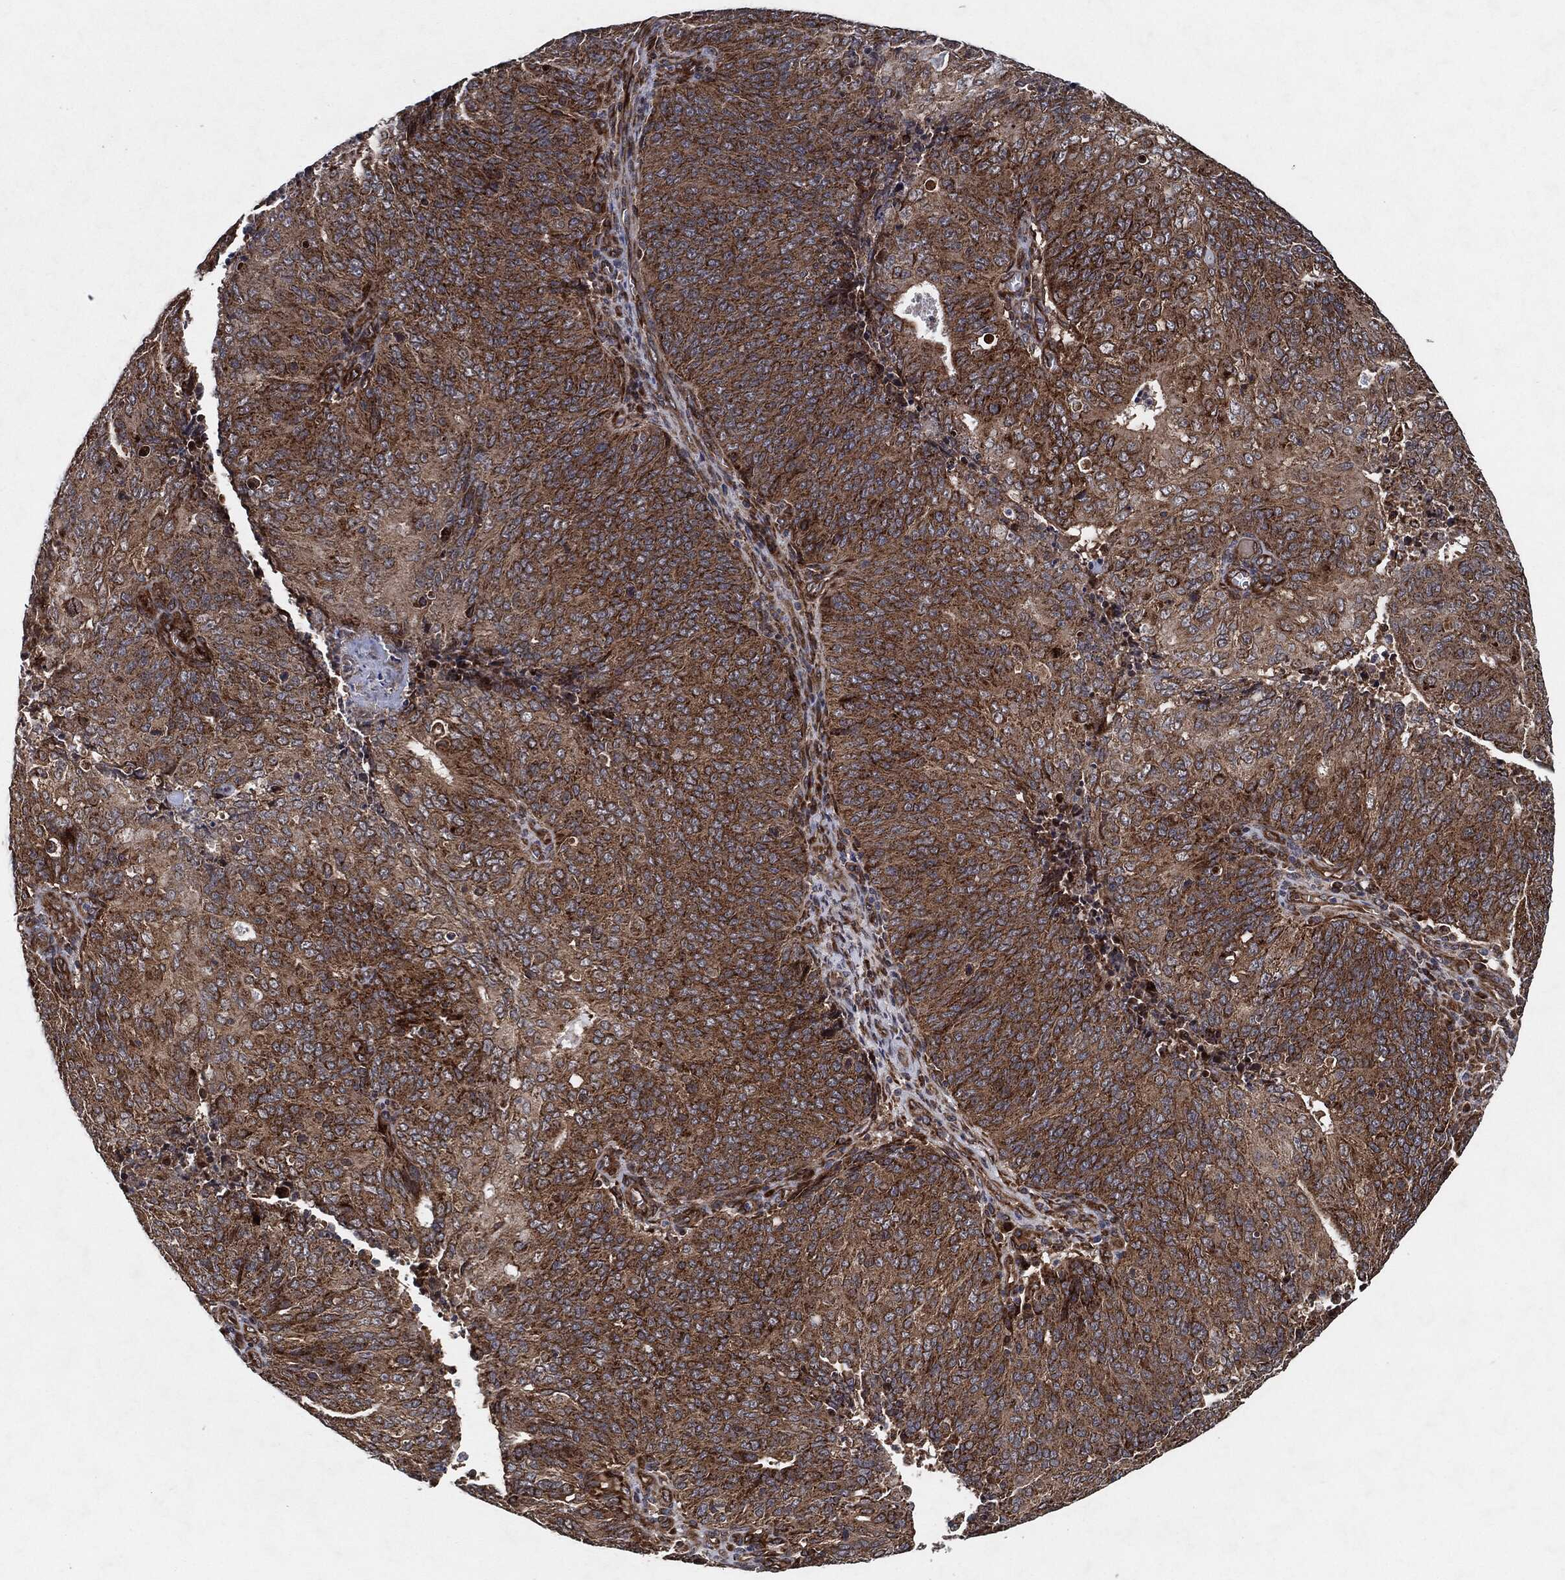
{"staining": {"intensity": "moderate", "quantity": ">75%", "location": "cytoplasmic/membranous"}, "tissue": "endometrial cancer", "cell_type": "Tumor cells", "image_type": "cancer", "snomed": [{"axis": "morphology", "description": "Adenocarcinoma, NOS"}, {"axis": "topography", "description": "Endometrium"}], "caption": "Endometrial cancer (adenocarcinoma) was stained to show a protein in brown. There is medium levels of moderate cytoplasmic/membranous positivity in approximately >75% of tumor cells. The protein of interest is stained brown, and the nuclei are stained in blue (DAB (3,3'-diaminobenzidine) IHC with brightfield microscopy, high magnification).", "gene": "BCAR1", "patient": {"sex": "female", "age": 82}}